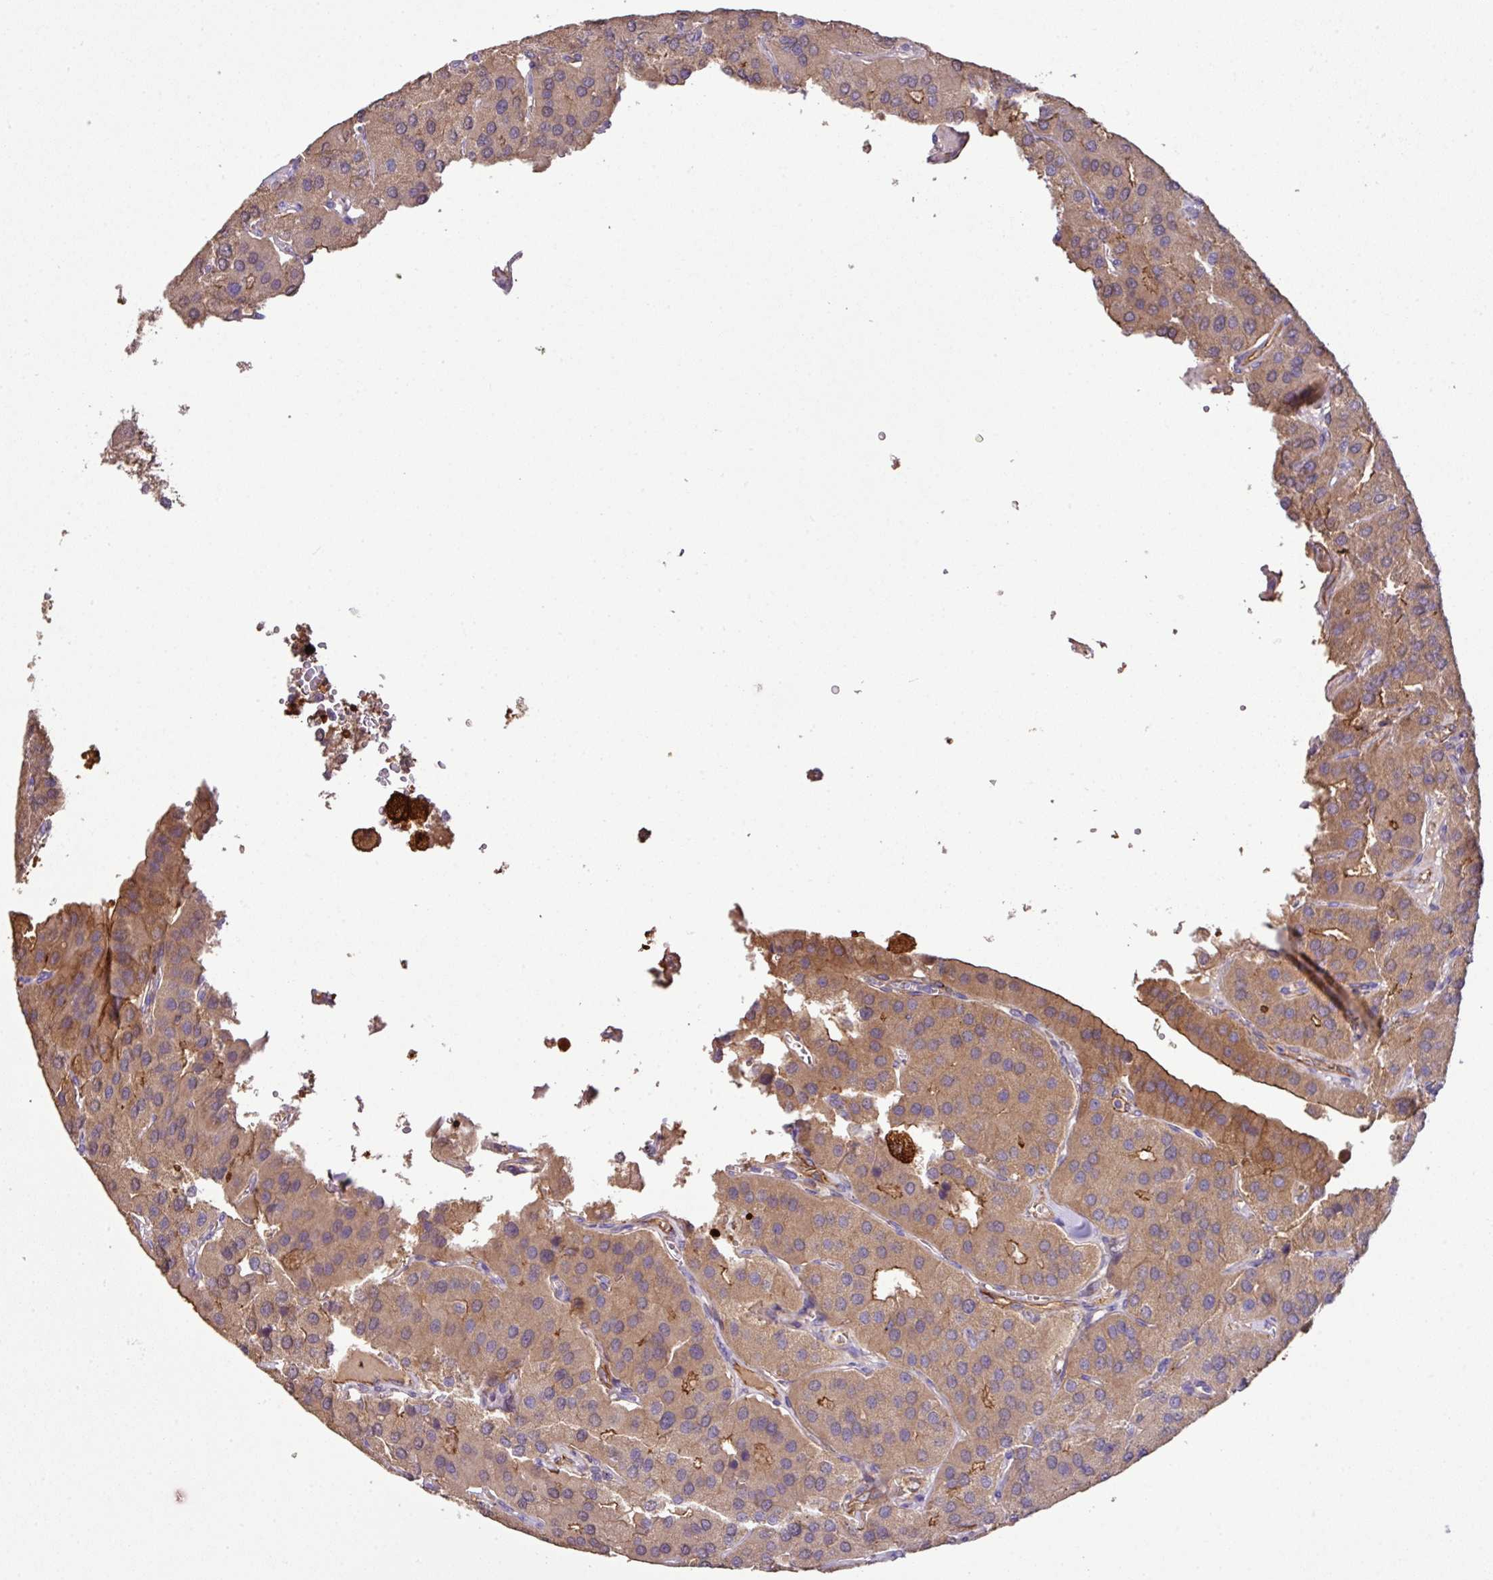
{"staining": {"intensity": "moderate", "quantity": ">75%", "location": "cytoplasmic/membranous"}, "tissue": "parathyroid gland", "cell_type": "Glandular cells", "image_type": "normal", "snomed": [{"axis": "morphology", "description": "Normal tissue, NOS"}, {"axis": "morphology", "description": "Adenoma, NOS"}, {"axis": "topography", "description": "Parathyroid gland"}], "caption": "Brown immunohistochemical staining in benign human parathyroid gland shows moderate cytoplasmic/membranous positivity in approximately >75% of glandular cells. The protein is shown in brown color, while the nuclei are stained blue.", "gene": "LRRC53", "patient": {"sex": "female", "age": 86}}